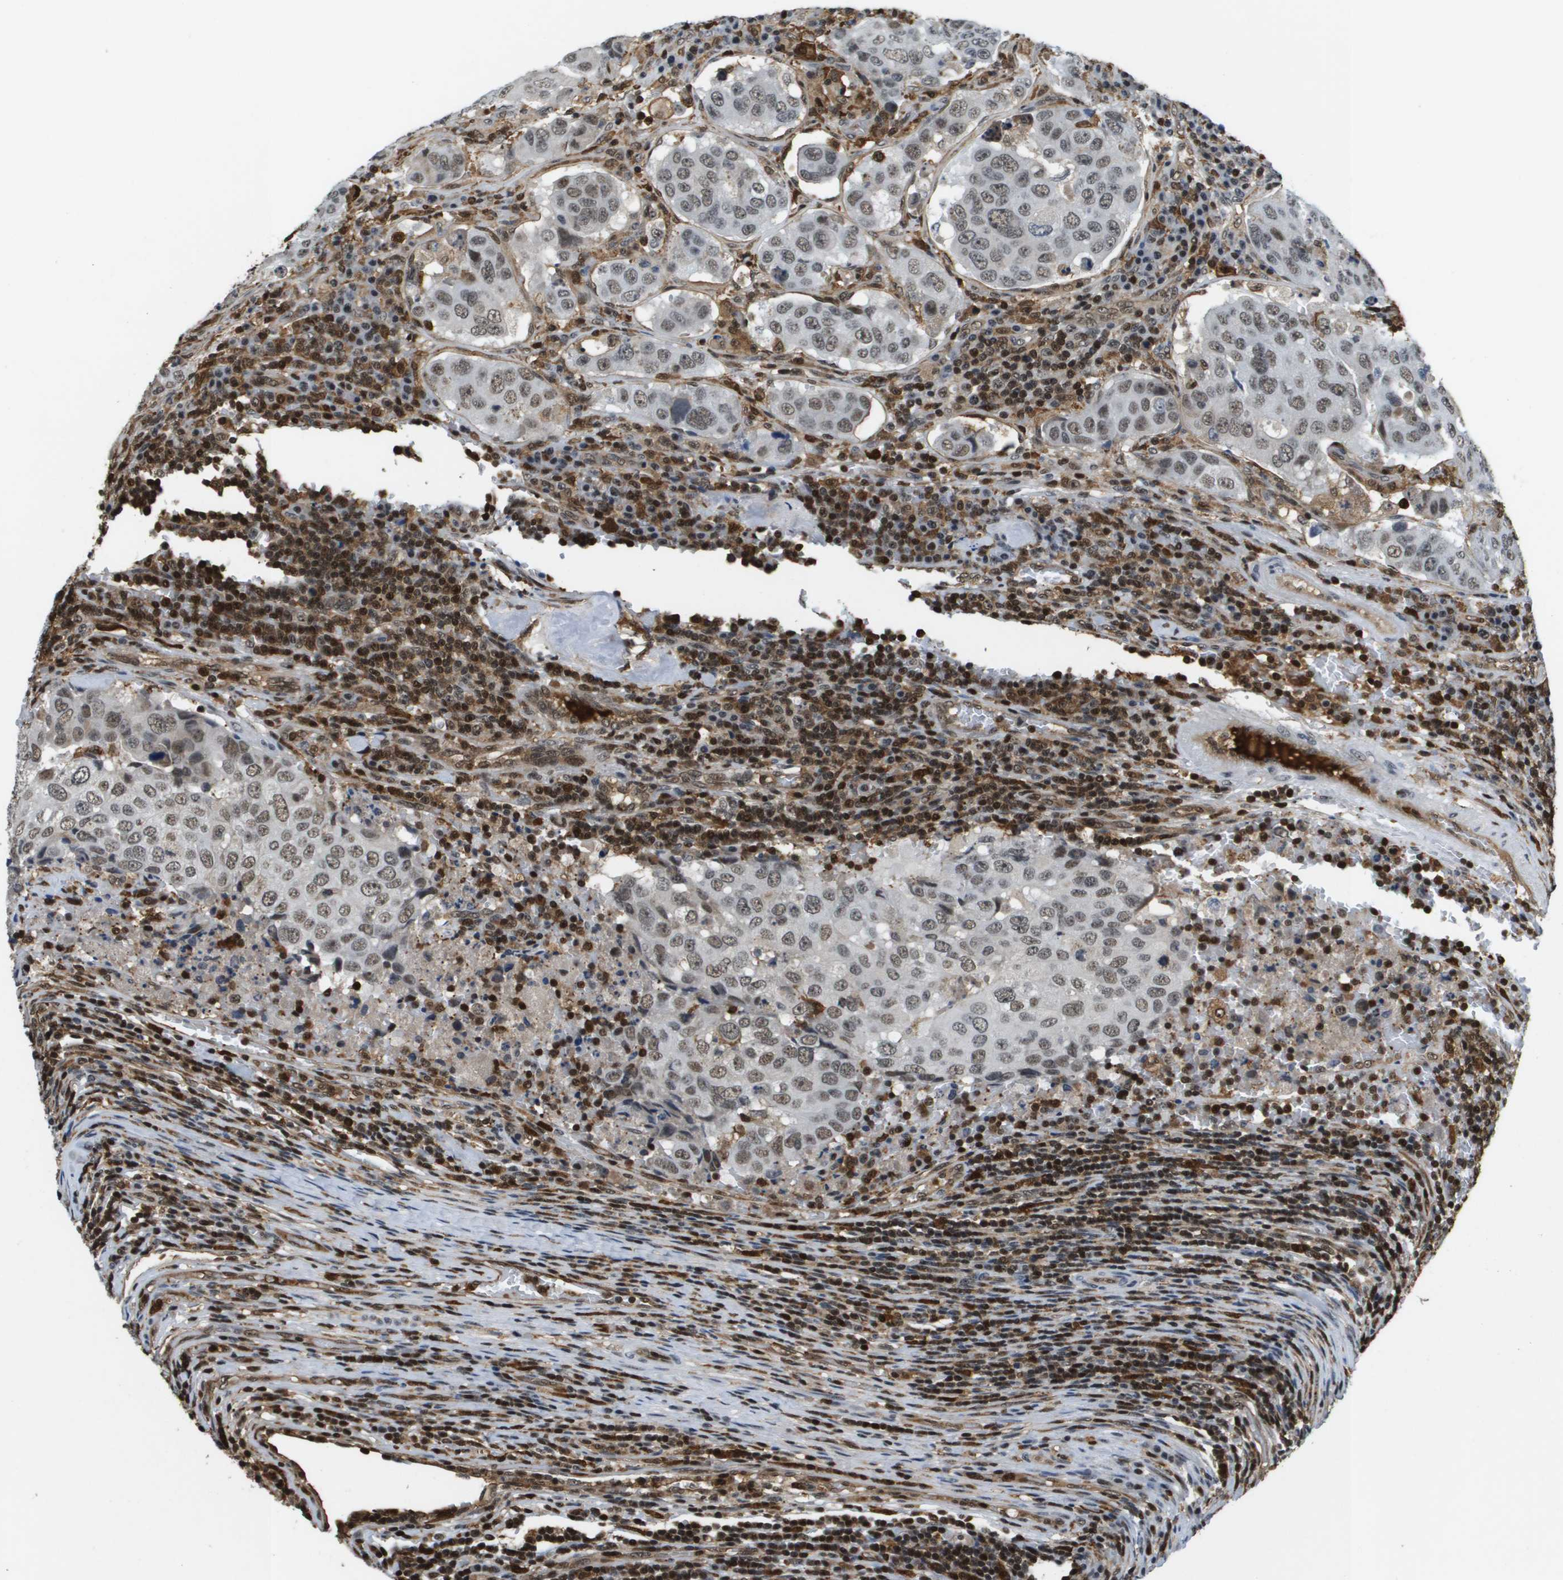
{"staining": {"intensity": "weak", "quantity": "25%-75%", "location": "nuclear"}, "tissue": "urothelial cancer", "cell_type": "Tumor cells", "image_type": "cancer", "snomed": [{"axis": "morphology", "description": "Urothelial carcinoma, High grade"}, {"axis": "topography", "description": "Lymph node"}, {"axis": "topography", "description": "Urinary bladder"}], "caption": "A high-resolution micrograph shows immunohistochemistry staining of high-grade urothelial carcinoma, which demonstrates weak nuclear staining in approximately 25%-75% of tumor cells. The staining is performed using DAB (3,3'-diaminobenzidine) brown chromogen to label protein expression. The nuclei are counter-stained blue using hematoxylin.", "gene": "EP400", "patient": {"sex": "male", "age": 51}}